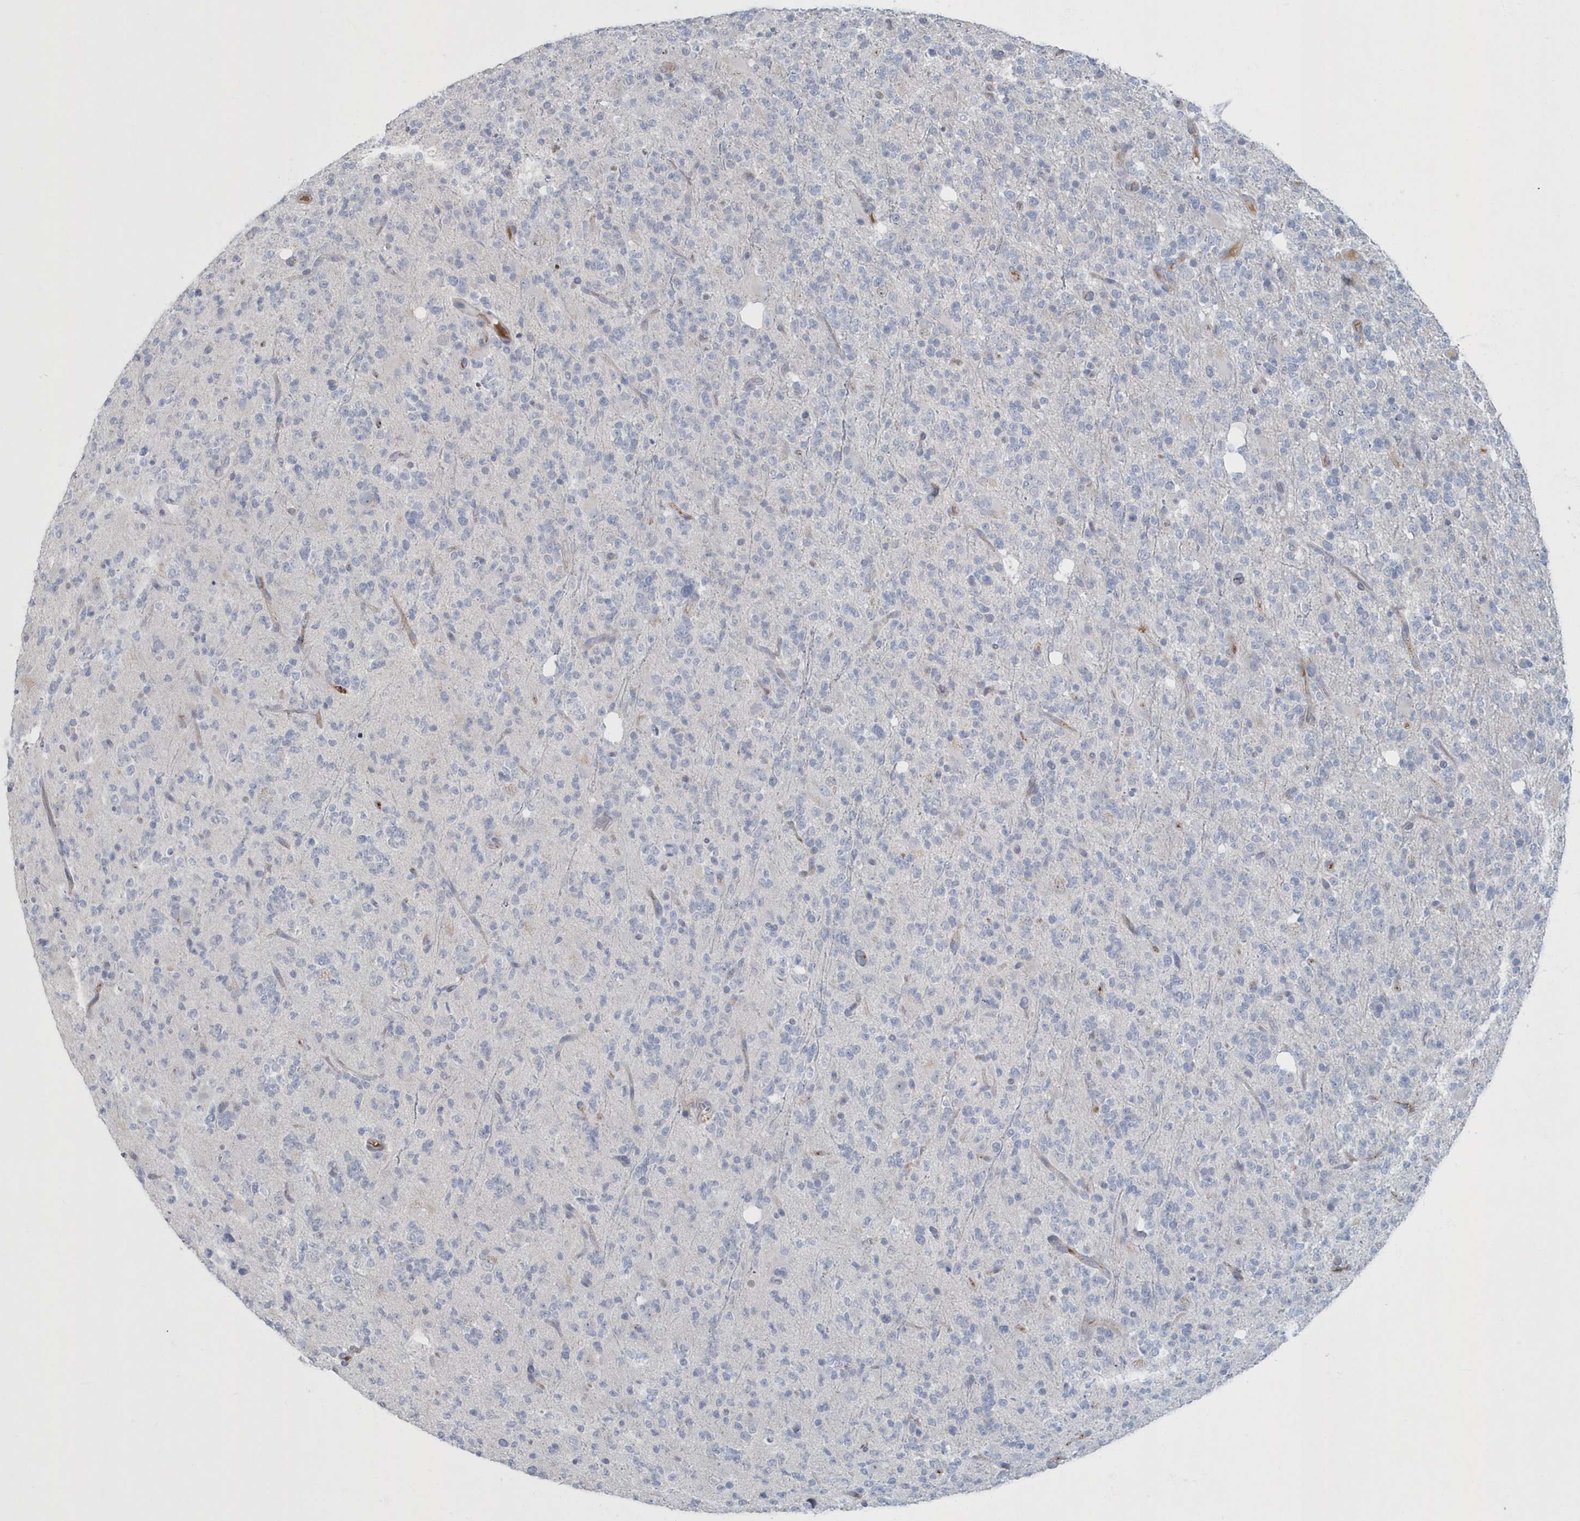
{"staining": {"intensity": "negative", "quantity": "none", "location": "none"}, "tissue": "glioma", "cell_type": "Tumor cells", "image_type": "cancer", "snomed": [{"axis": "morphology", "description": "Glioma, malignant, High grade"}, {"axis": "topography", "description": "Brain"}], "caption": "Immunohistochemistry (IHC) of human high-grade glioma (malignant) shows no staining in tumor cells. The staining was performed using DAB (3,3'-diaminobenzidine) to visualize the protein expression in brown, while the nuclei were stained in blue with hematoxylin (Magnification: 20x).", "gene": "MYOT", "patient": {"sex": "female", "age": 62}}